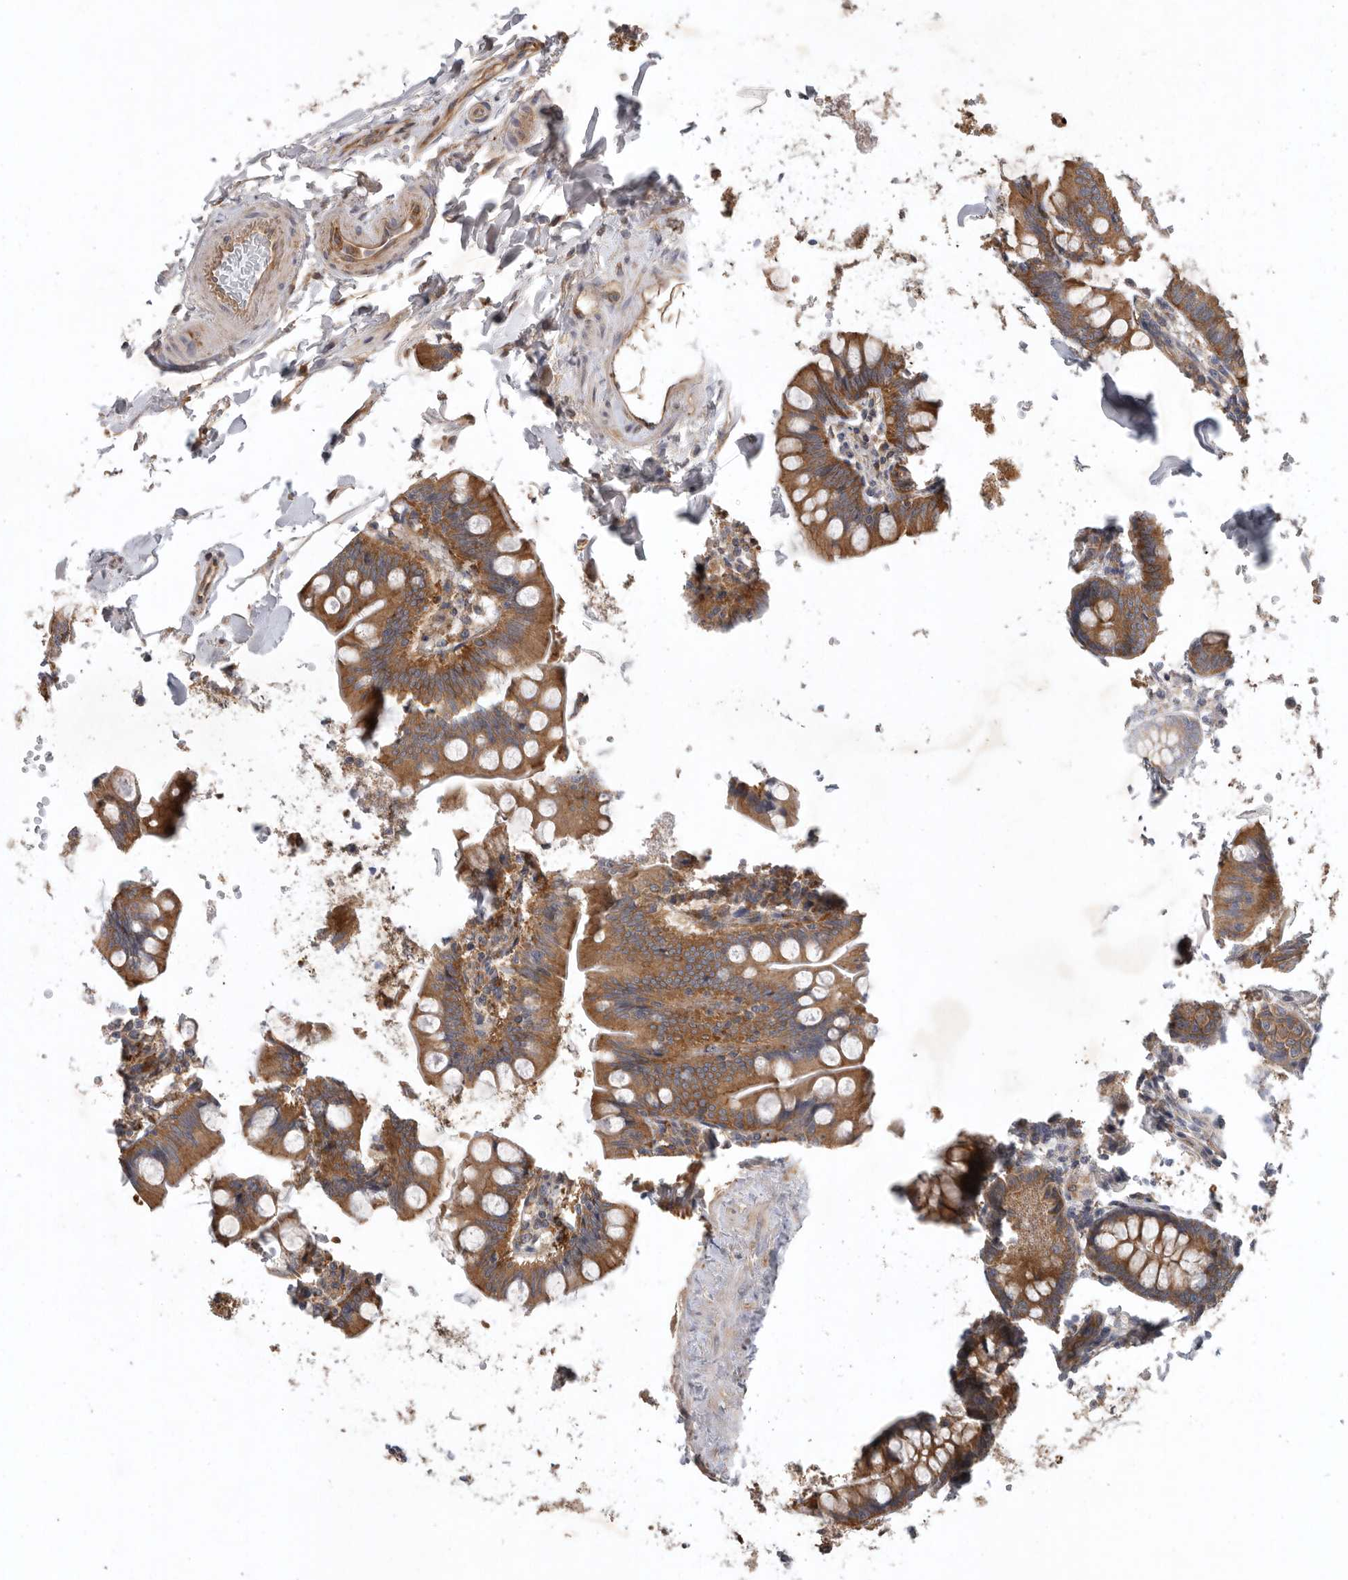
{"staining": {"intensity": "moderate", "quantity": ">75%", "location": "cytoplasmic/membranous"}, "tissue": "small intestine", "cell_type": "Glandular cells", "image_type": "normal", "snomed": [{"axis": "morphology", "description": "Normal tissue, NOS"}, {"axis": "topography", "description": "Small intestine"}], "caption": "Moderate cytoplasmic/membranous expression is present in approximately >75% of glandular cells in benign small intestine.", "gene": "C1orf109", "patient": {"sex": "female", "age": 84}}